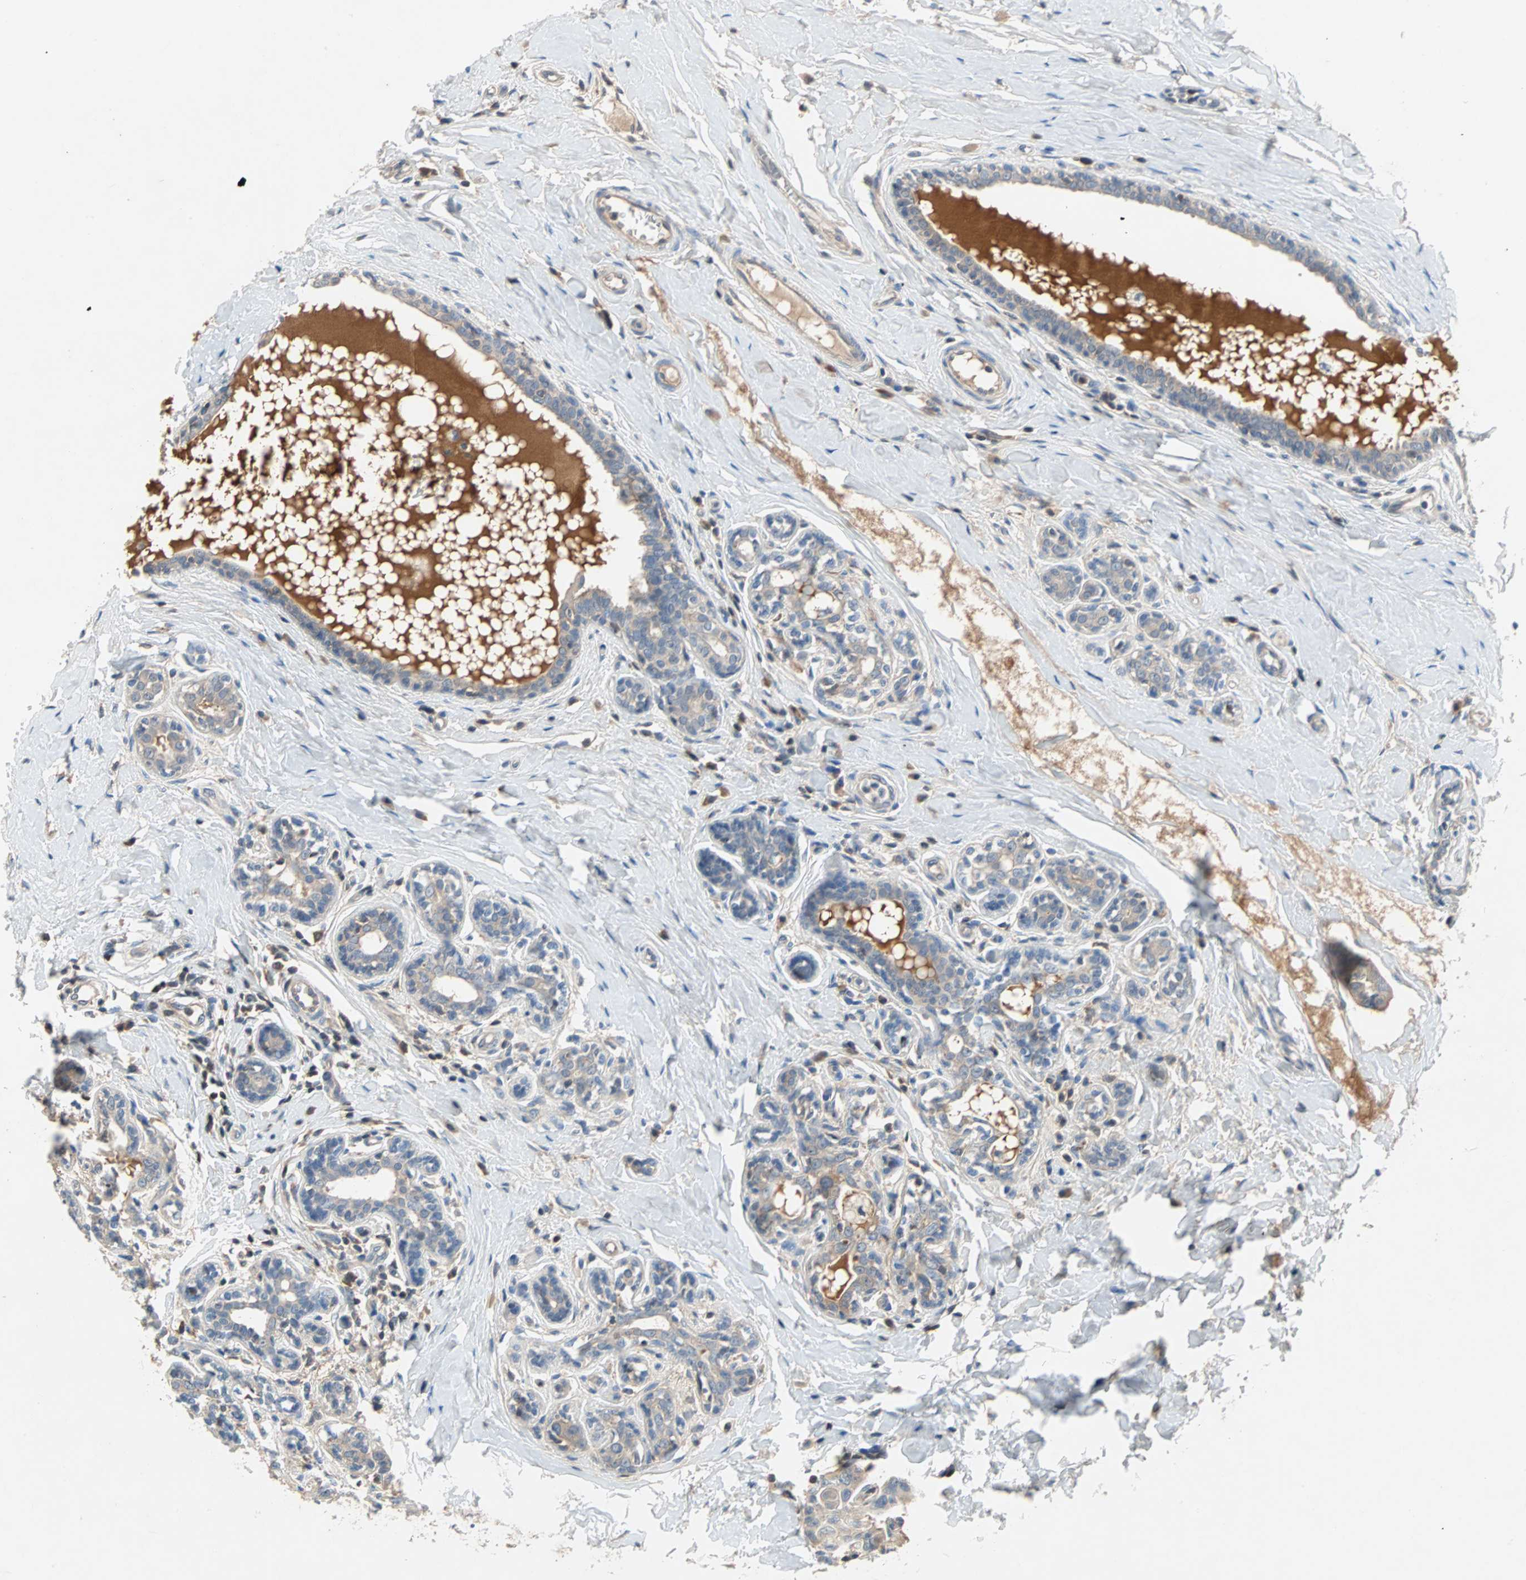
{"staining": {"intensity": "negative", "quantity": "none", "location": "none"}, "tissue": "breast cancer", "cell_type": "Tumor cells", "image_type": "cancer", "snomed": [{"axis": "morphology", "description": "Normal tissue, NOS"}, {"axis": "morphology", "description": "Duct carcinoma"}, {"axis": "topography", "description": "Breast"}], "caption": "Tumor cells are negative for protein expression in human breast cancer (infiltrating ductal carcinoma).", "gene": "MAP4K1", "patient": {"sex": "female", "age": 40}}